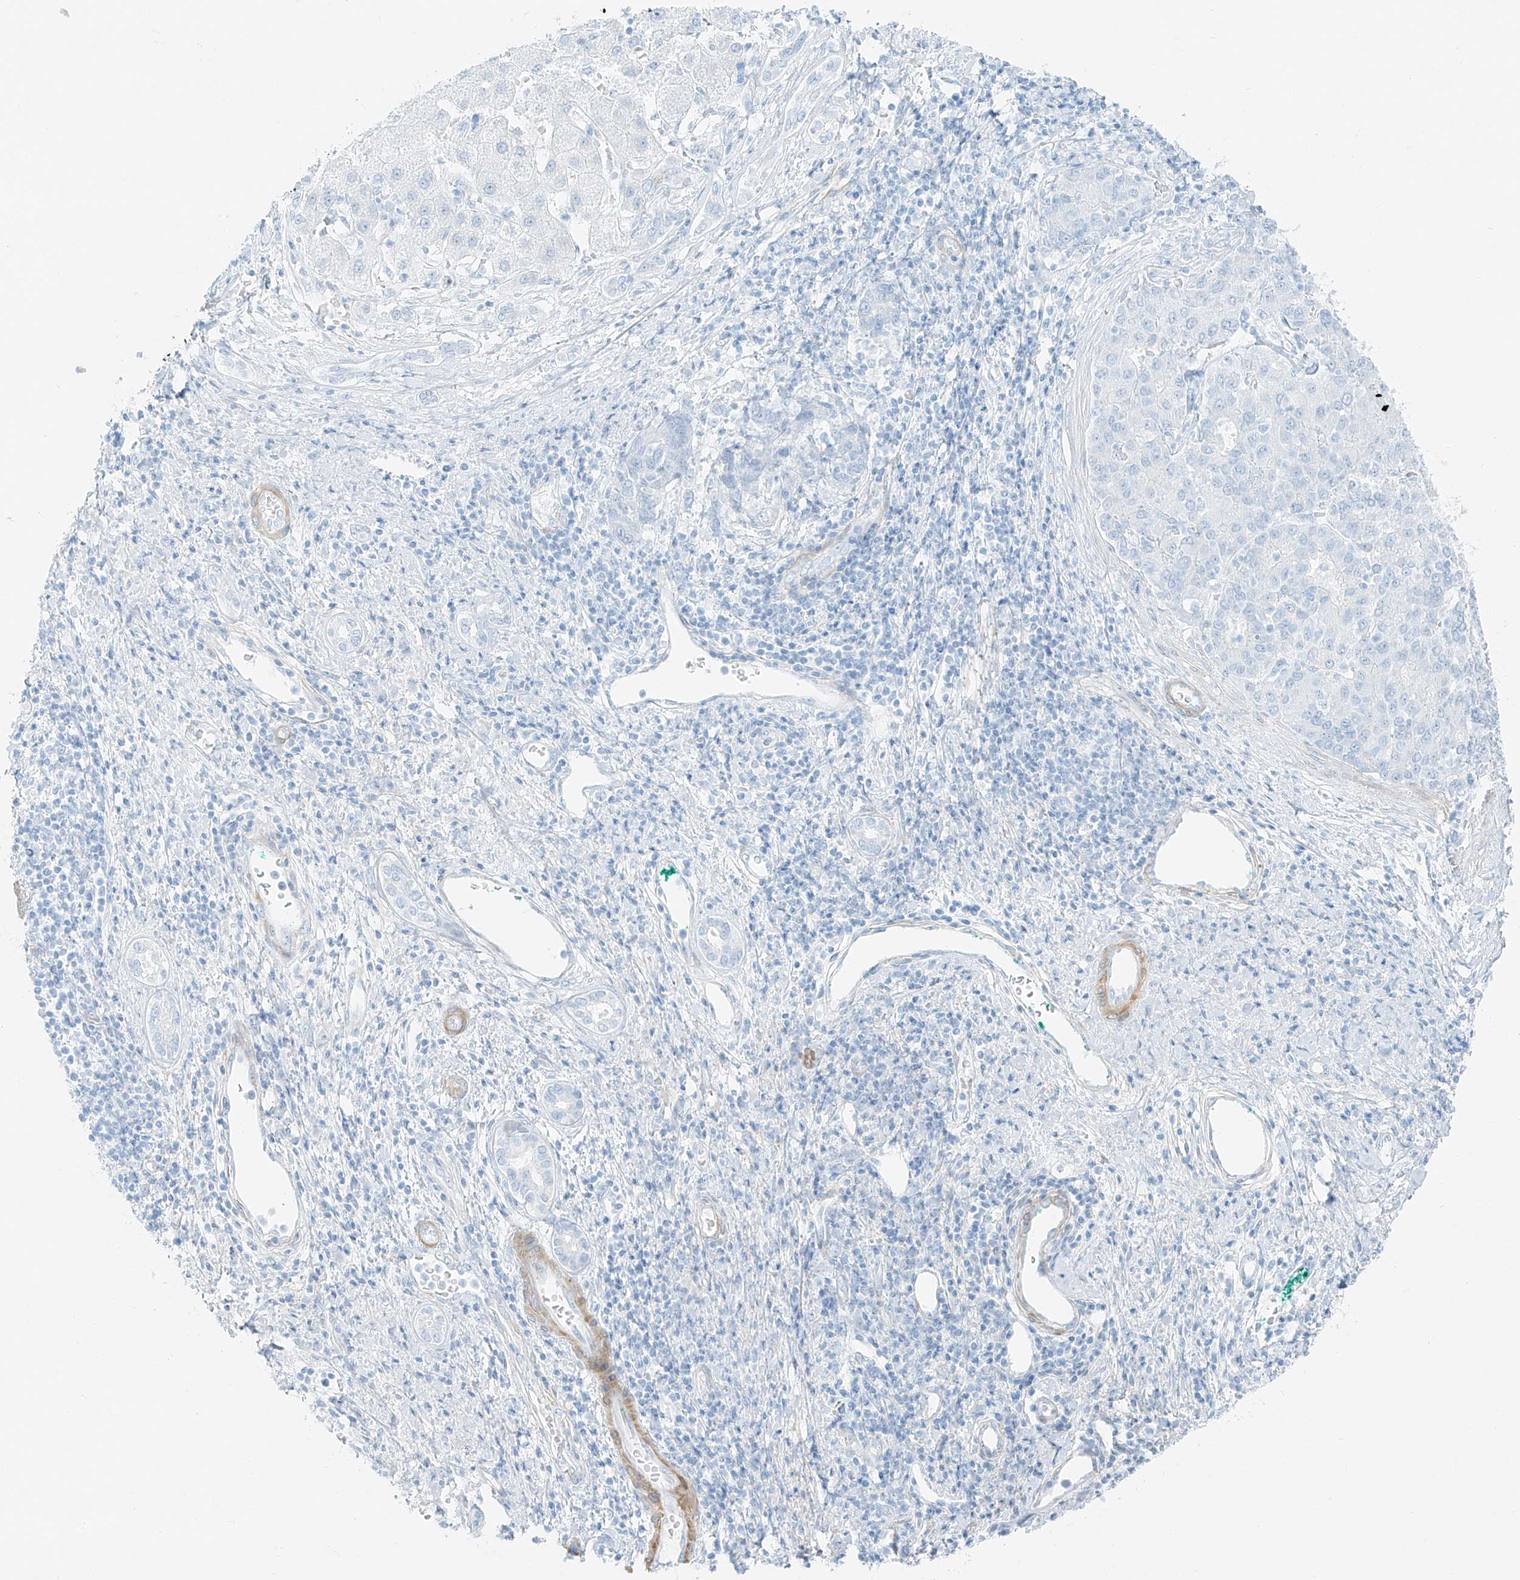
{"staining": {"intensity": "negative", "quantity": "none", "location": "none"}, "tissue": "liver cancer", "cell_type": "Tumor cells", "image_type": "cancer", "snomed": [{"axis": "morphology", "description": "Carcinoma, Hepatocellular, NOS"}, {"axis": "topography", "description": "Liver"}], "caption": "High magnification brightfield microscopy of liver cancer (hepatocellular carcinoma) stained with DAB (brown) and counterstained with hematoxylin (blue): tumor cells show no significant positivity.", "gene": "SMCP", "patient": {"sex": "male", "age": 65}}